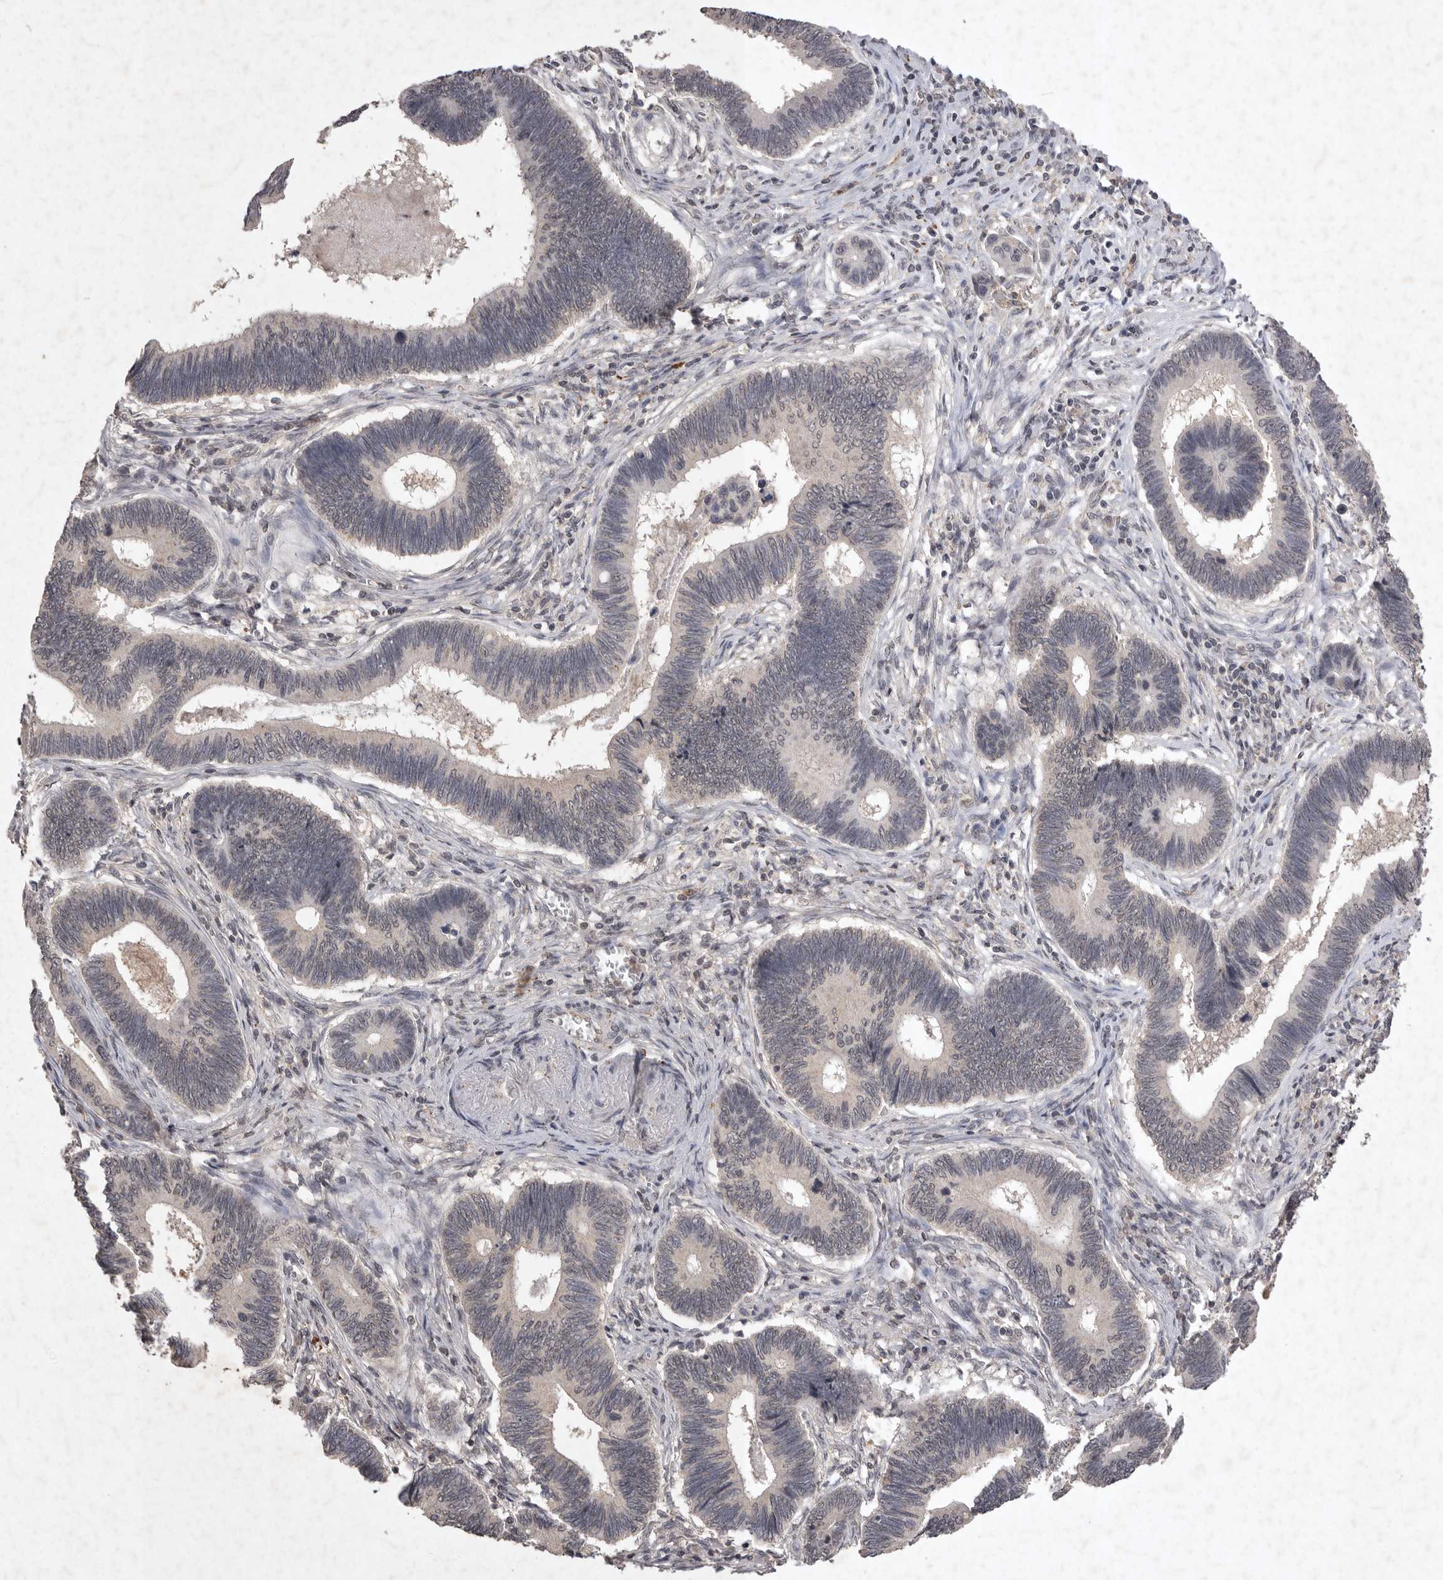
{"staining": {"intensity": "negative", "quantity": "none", "location": "none"}, "tissue": "pancreatic cancer", "cell_type": "Tumor cells", "image_type": "cancer", "snomed": [{"axis": "morphology", "description": "Adenocarcinoma, NOS"}, {"axis": "topography", "description": "Pancreas"}], "caption": "A high-resolution micrograph shows immunohistochemistry (IHC) staining of pancreatic cancer (adenocarcinoma), which exhibits no significant staining in tumor cells. (Stains: DAB immunohistochemistry with hematoxylin counter stain, Microscopy: brightfield microscopy at high magnification).", "gene": "APLNR", "patient": {"sex": "female", "age": 70}}